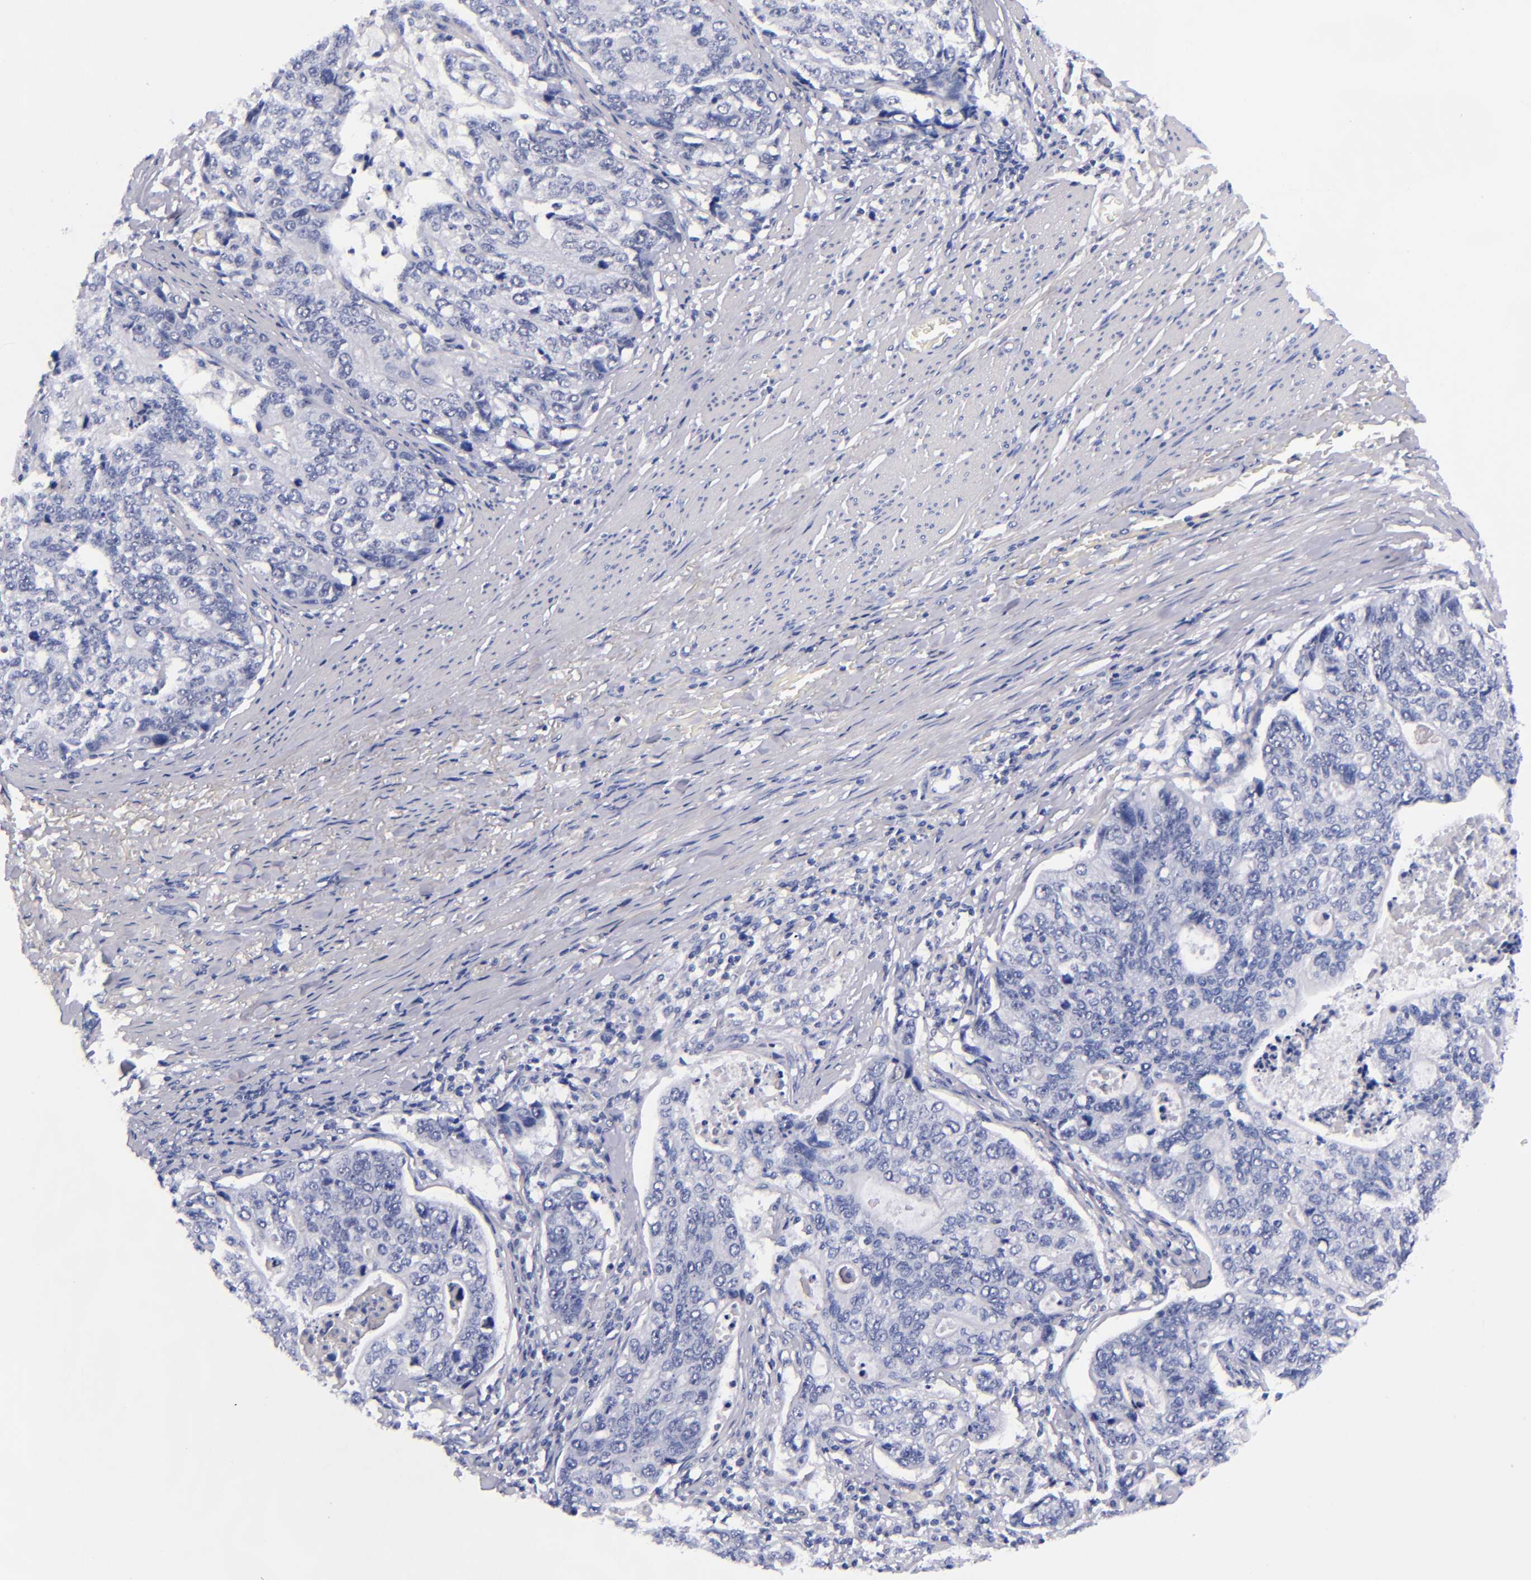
{"staining": {"intensity": "negative", "quantity": "none", "location": "none"}, "tissue": "stomach cancer", "cell_type": "Tumor cells", "image_type": "cancer", "snomed": [{"axis": "morphology", "description": "Adenocarcinoma, NOS"}, {"axis": "topography", "description": "Esophagus"}, {"axis": "topography", "description": "Stomach"}], "caption": "DAB (3,3'-diaminobenzidine) immunohistochemical staining of human stomach cancer displays no significant staining in tumor cells.", "gene": "MCM7", "patient": {"sex": "male", "age": 74}}